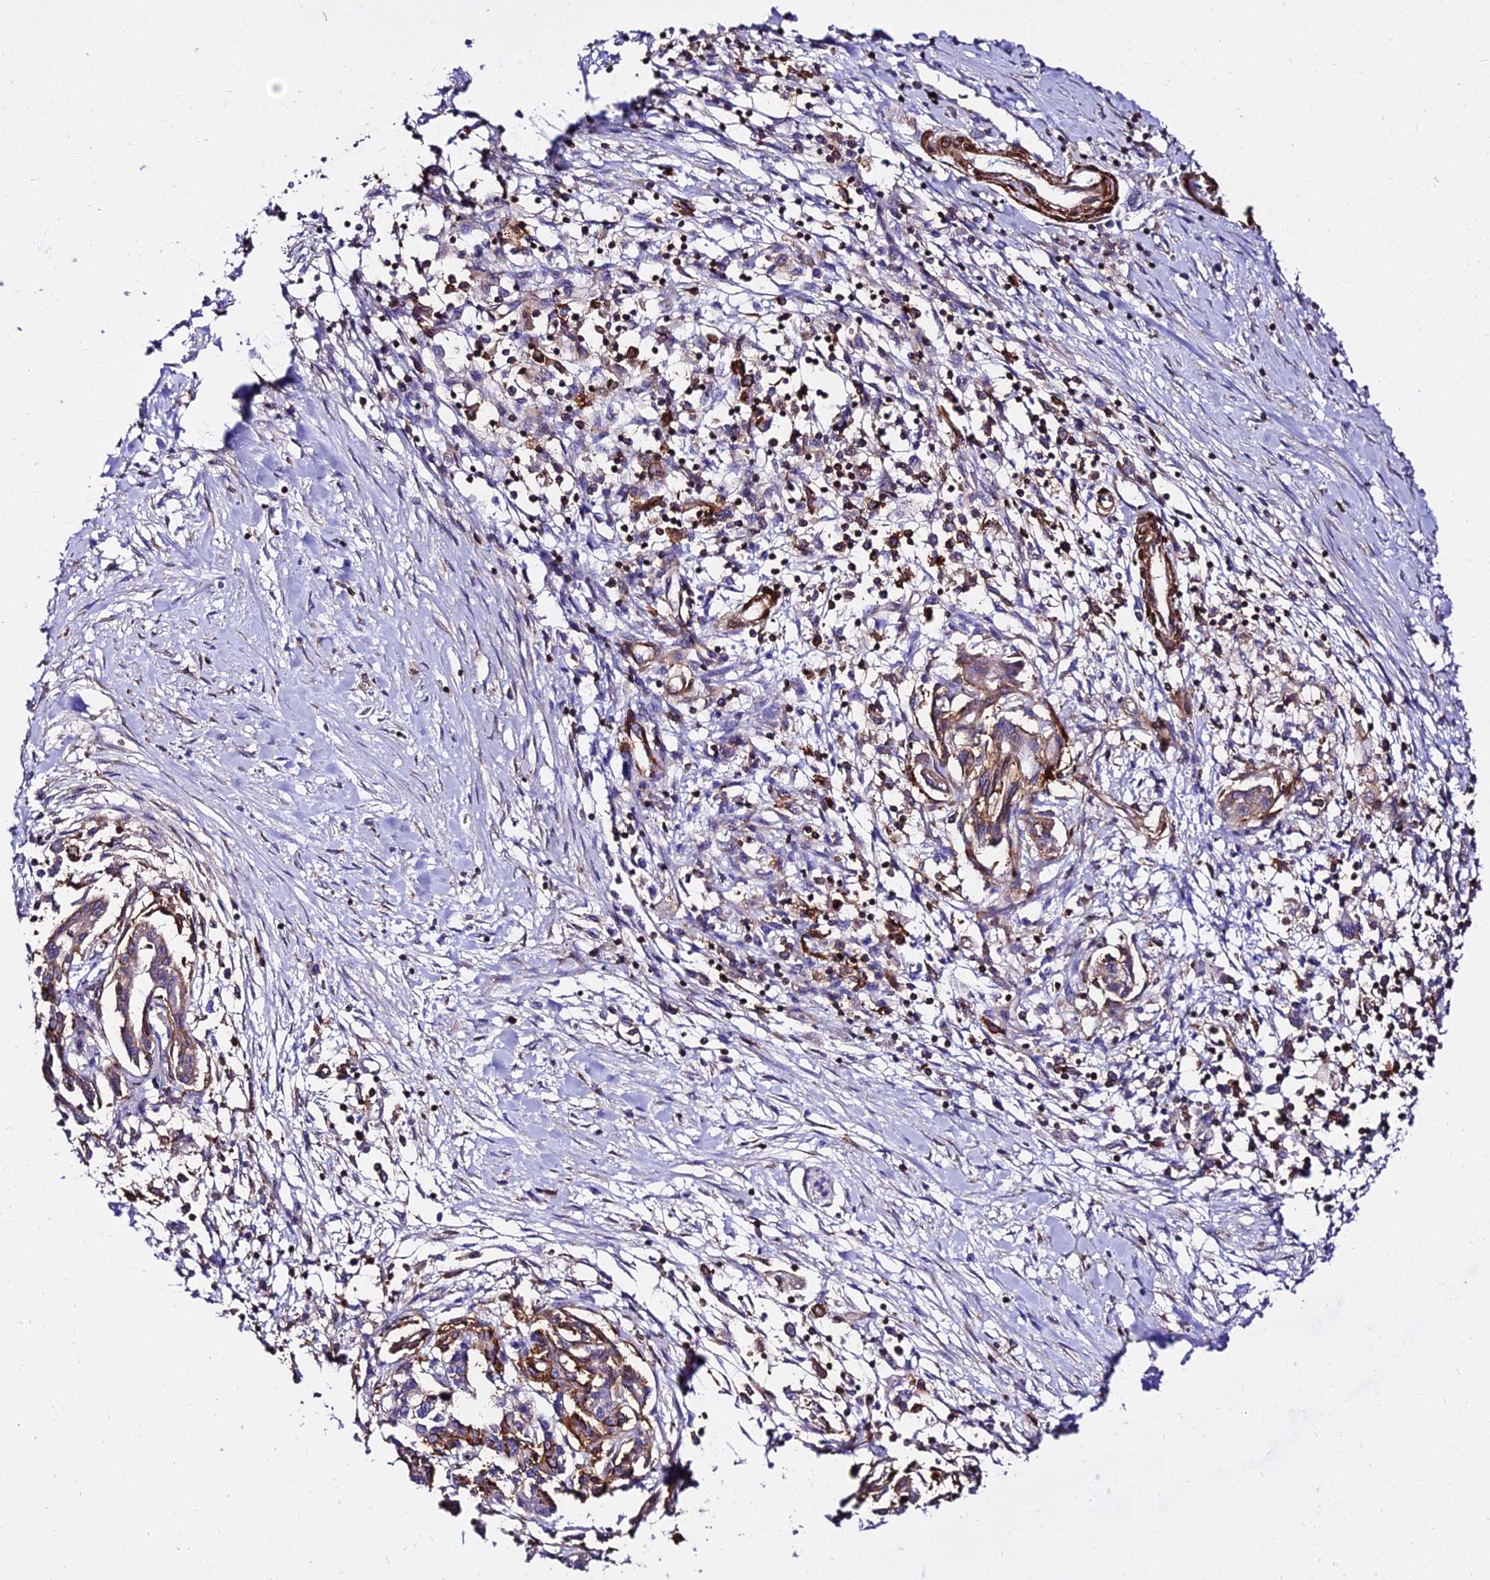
{"staining": {"intensity": "moderate", "quantity": ">75%", "location": "cytoplasmic/membranous"}, "tissue": "pancreatic cancer", "cell_type": "Tumor cells", "image_type": "cancer", "snomed": [{"axis": "morphology", "description": "Adenocarcinoma, NOS"}, {"axis": "topography", "description": "Pancreas"}], "caption": "Pancreatic cancer (adenocarcinoma) stained with IHC demonstrates moderate cytoplasmic/membranous positivity in approximately >75% of tumor cells.", "gene": "CSRP1", "patient": {"sex": "female", "age": 50}}